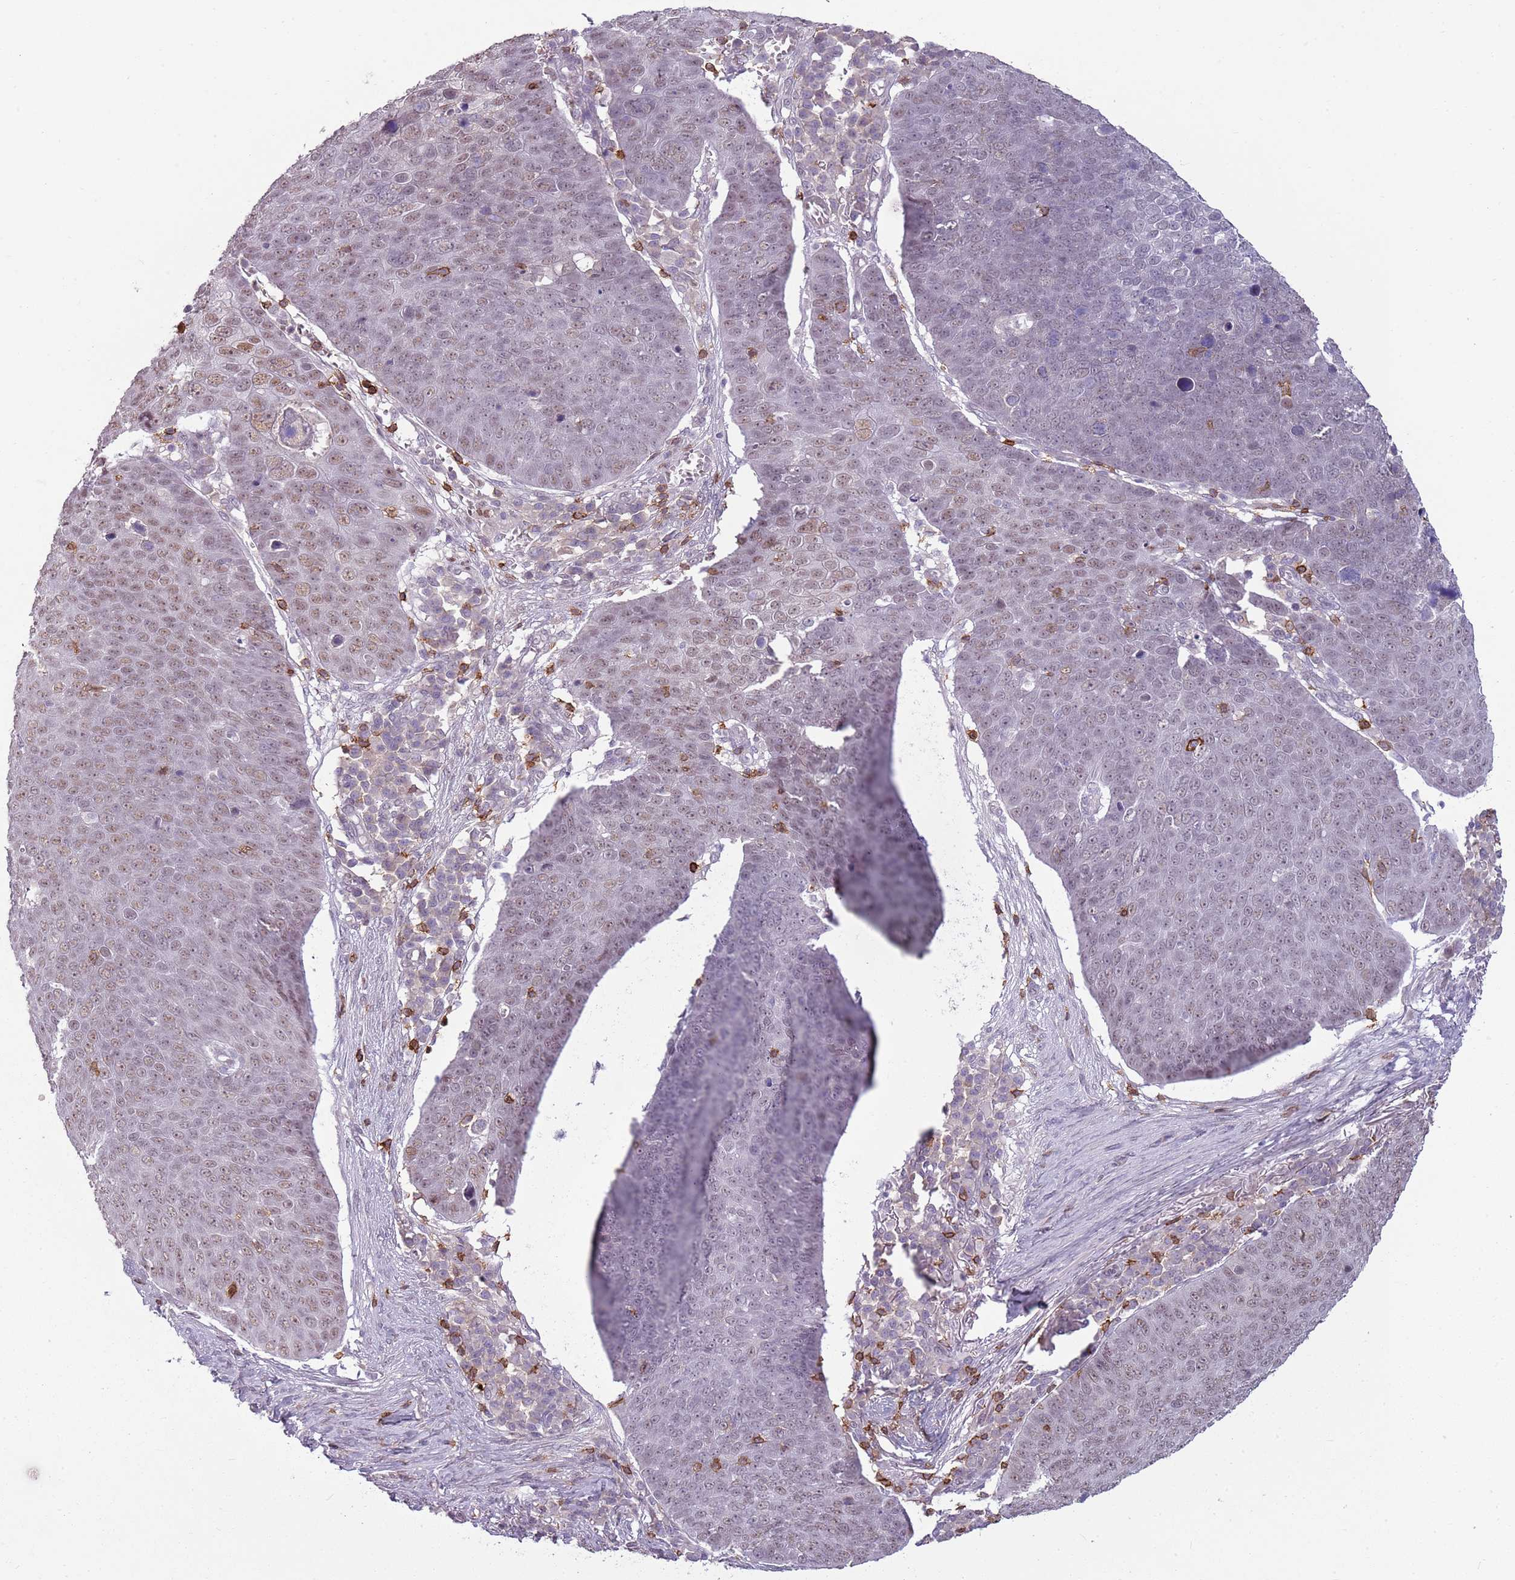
{"staining": {"intensity": "weak", "quantity": "25%-75%", "location": "nuclear"}, "tissue": "skin cancer", "cell_type": "Tumor cells", "image_type": "cancer", "snomed": [{"axis": "morphology", "description": "Squamous cell carcinoma, NOS"}, {"axis": "topography", "description": "Skin"}], "caption": "A brown stain shows weak nuclear expression of a protein in human skin cancer (squamous cell carcinoma) tumor cells.", "gene": "ZNF583", "patient": {"sex": "male", "age": 71}}